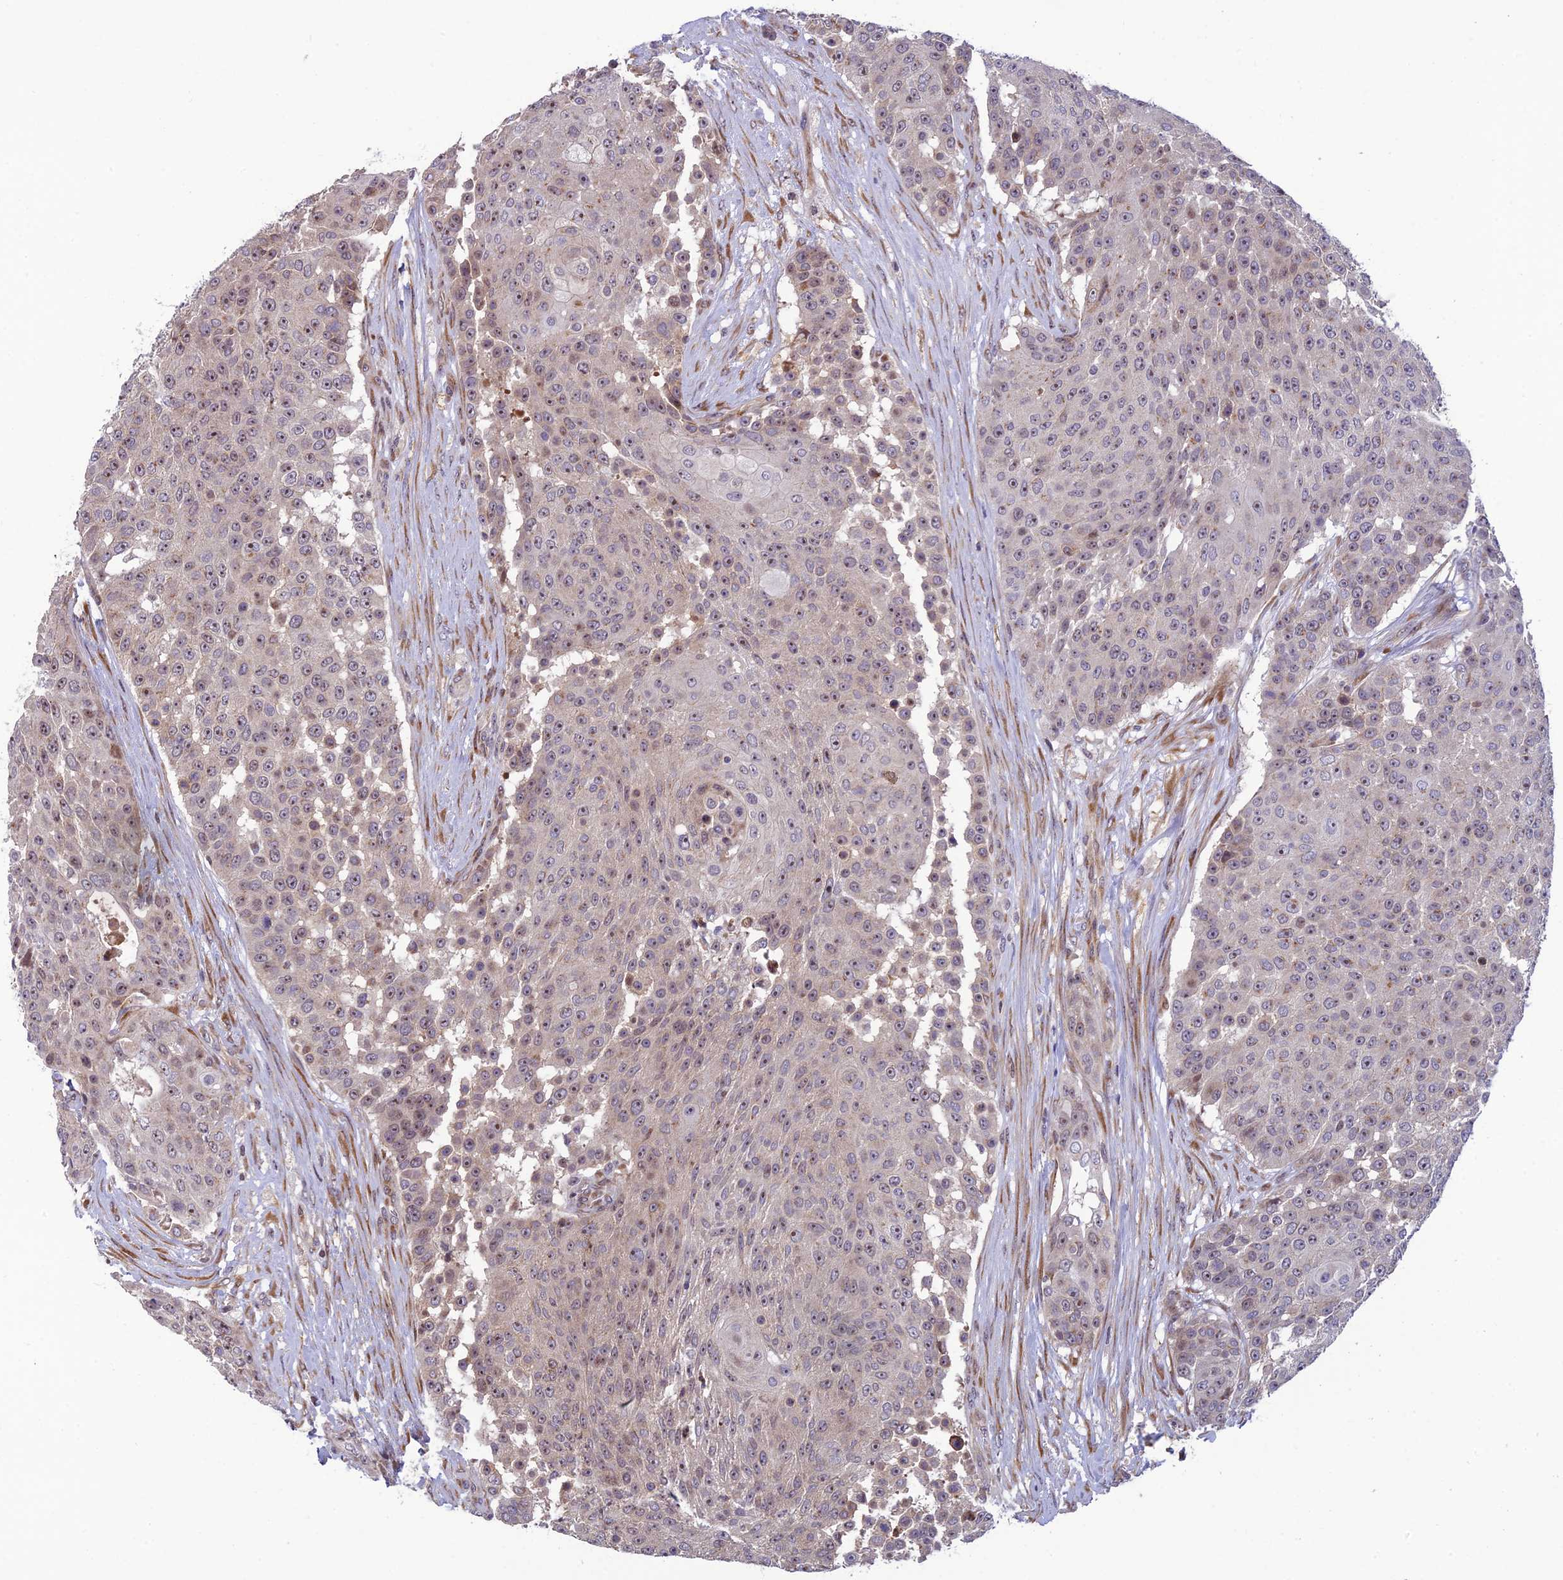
{"staining": {"intensity": "weak", "quantity": "<25%", "location": "nuclear"}, "tissue": "urothelial cancer", "cell_type": "Tumor cells", "image_type": "cancer", "snomed": [{"axis": "morphology", "description": "Urothelial carcinoma, High grade"}, {"axis": "topography", "description": "Urinary bladder"}], "caption": "This photomicrograph is of urothelial cancer stained with IHC to label a protein in brown with the nuclei are counter-stained blue. There is no expression in tumor cells.", "gene": "SMIM7", "patient": {"sex": "female", "age": 63}}